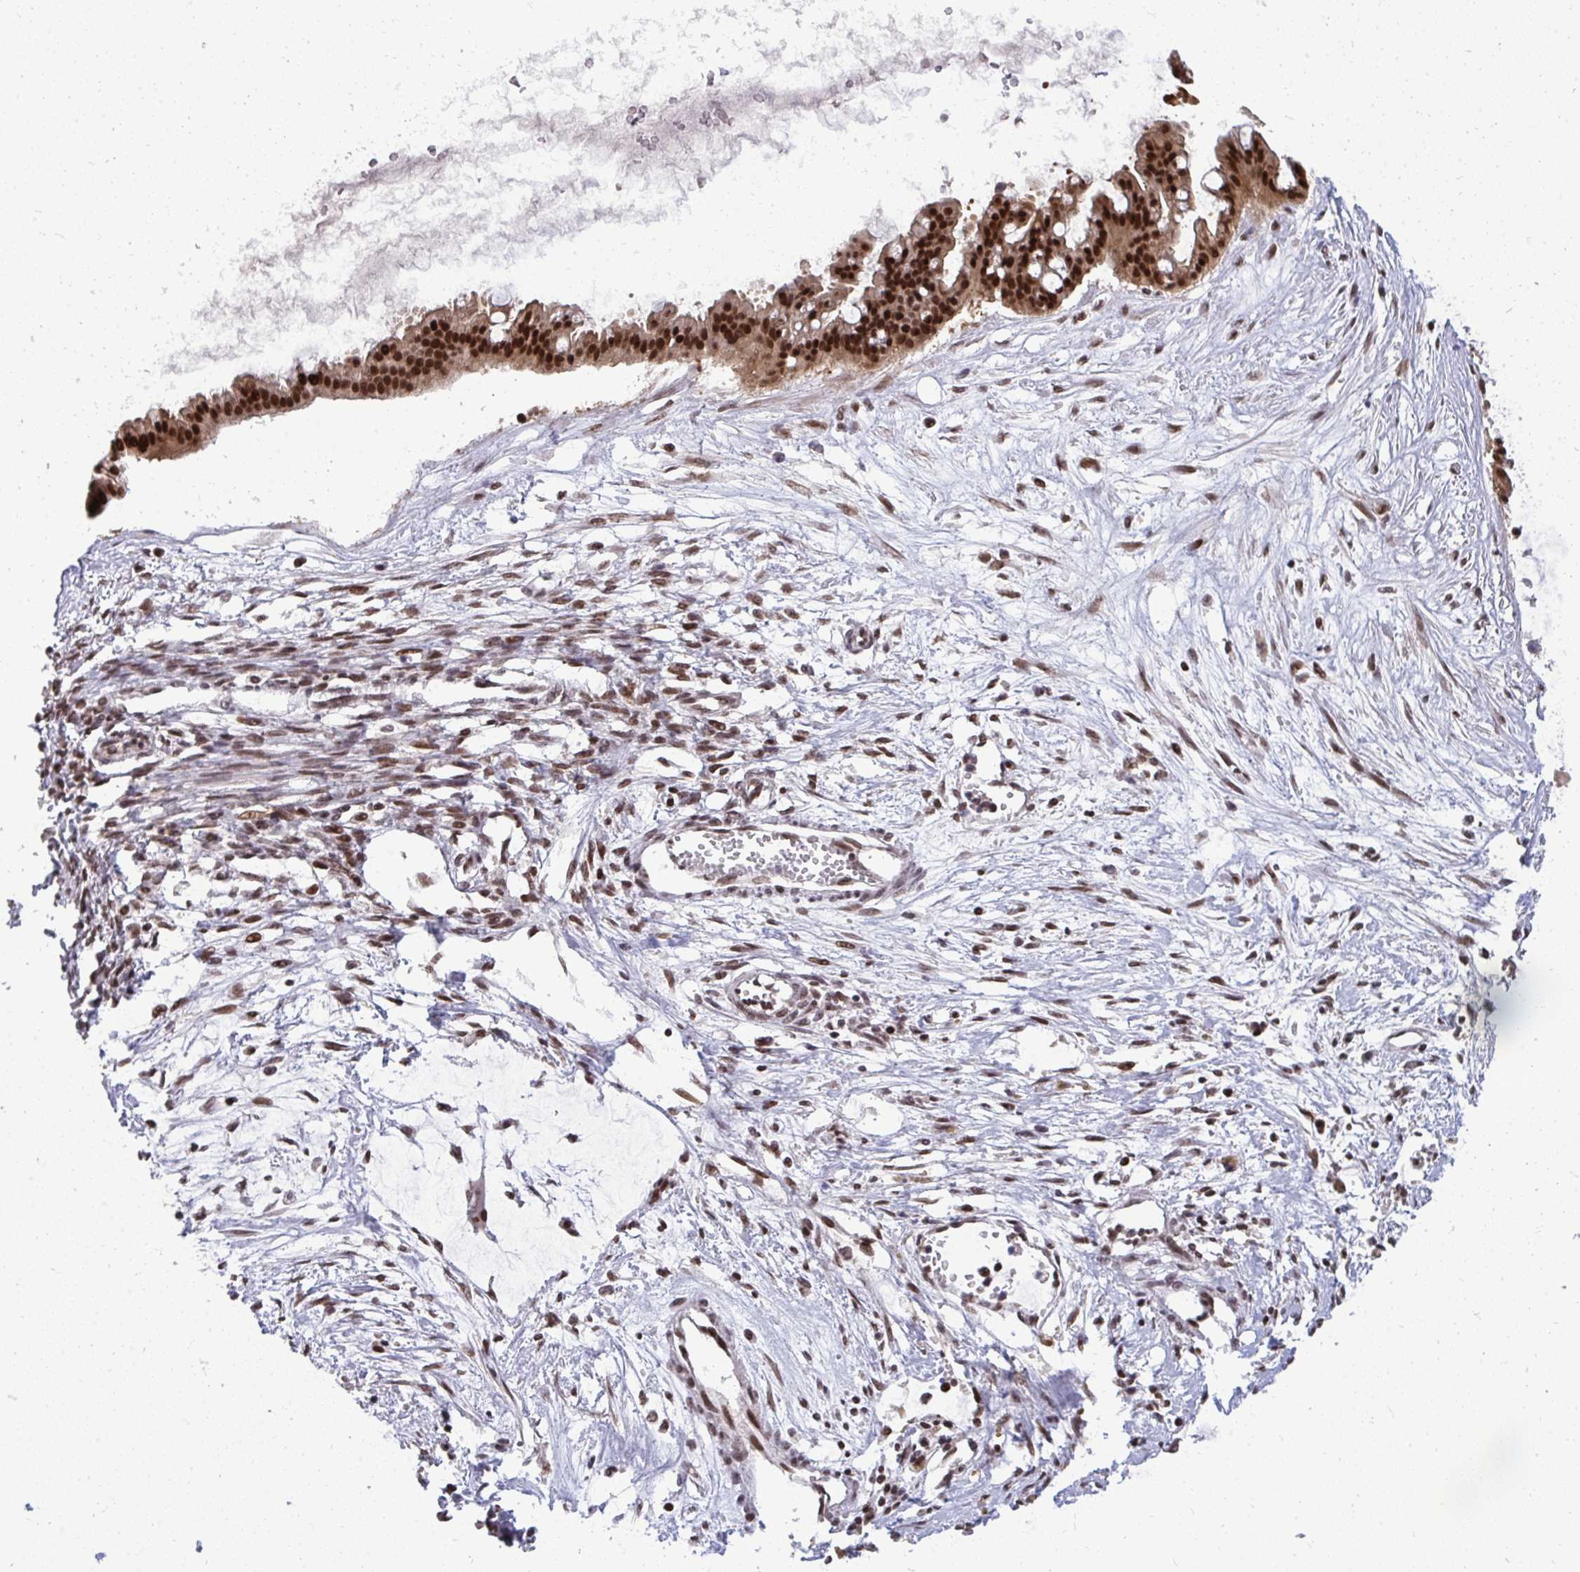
{"staining": {"intensity": "strong", "quantity": ">75%", "location": "nuclear"}, "tissue": "ovarian cancer", "cell_type": "Tumor cells", "image_type": "cancer", "snomed": [{"axis": "morphology", "description": "Cystadenocarcinoma, mucinous, NOS"}, {"axis": "topography", "description": "Ovary"}], "caption": "Human ovarian mucinous cystadenocarcinoma stained with a protein marker reveals strong staining in tumor cells.", "gene": "JPT1", "patient": {"sex": "female", "age": 73}}